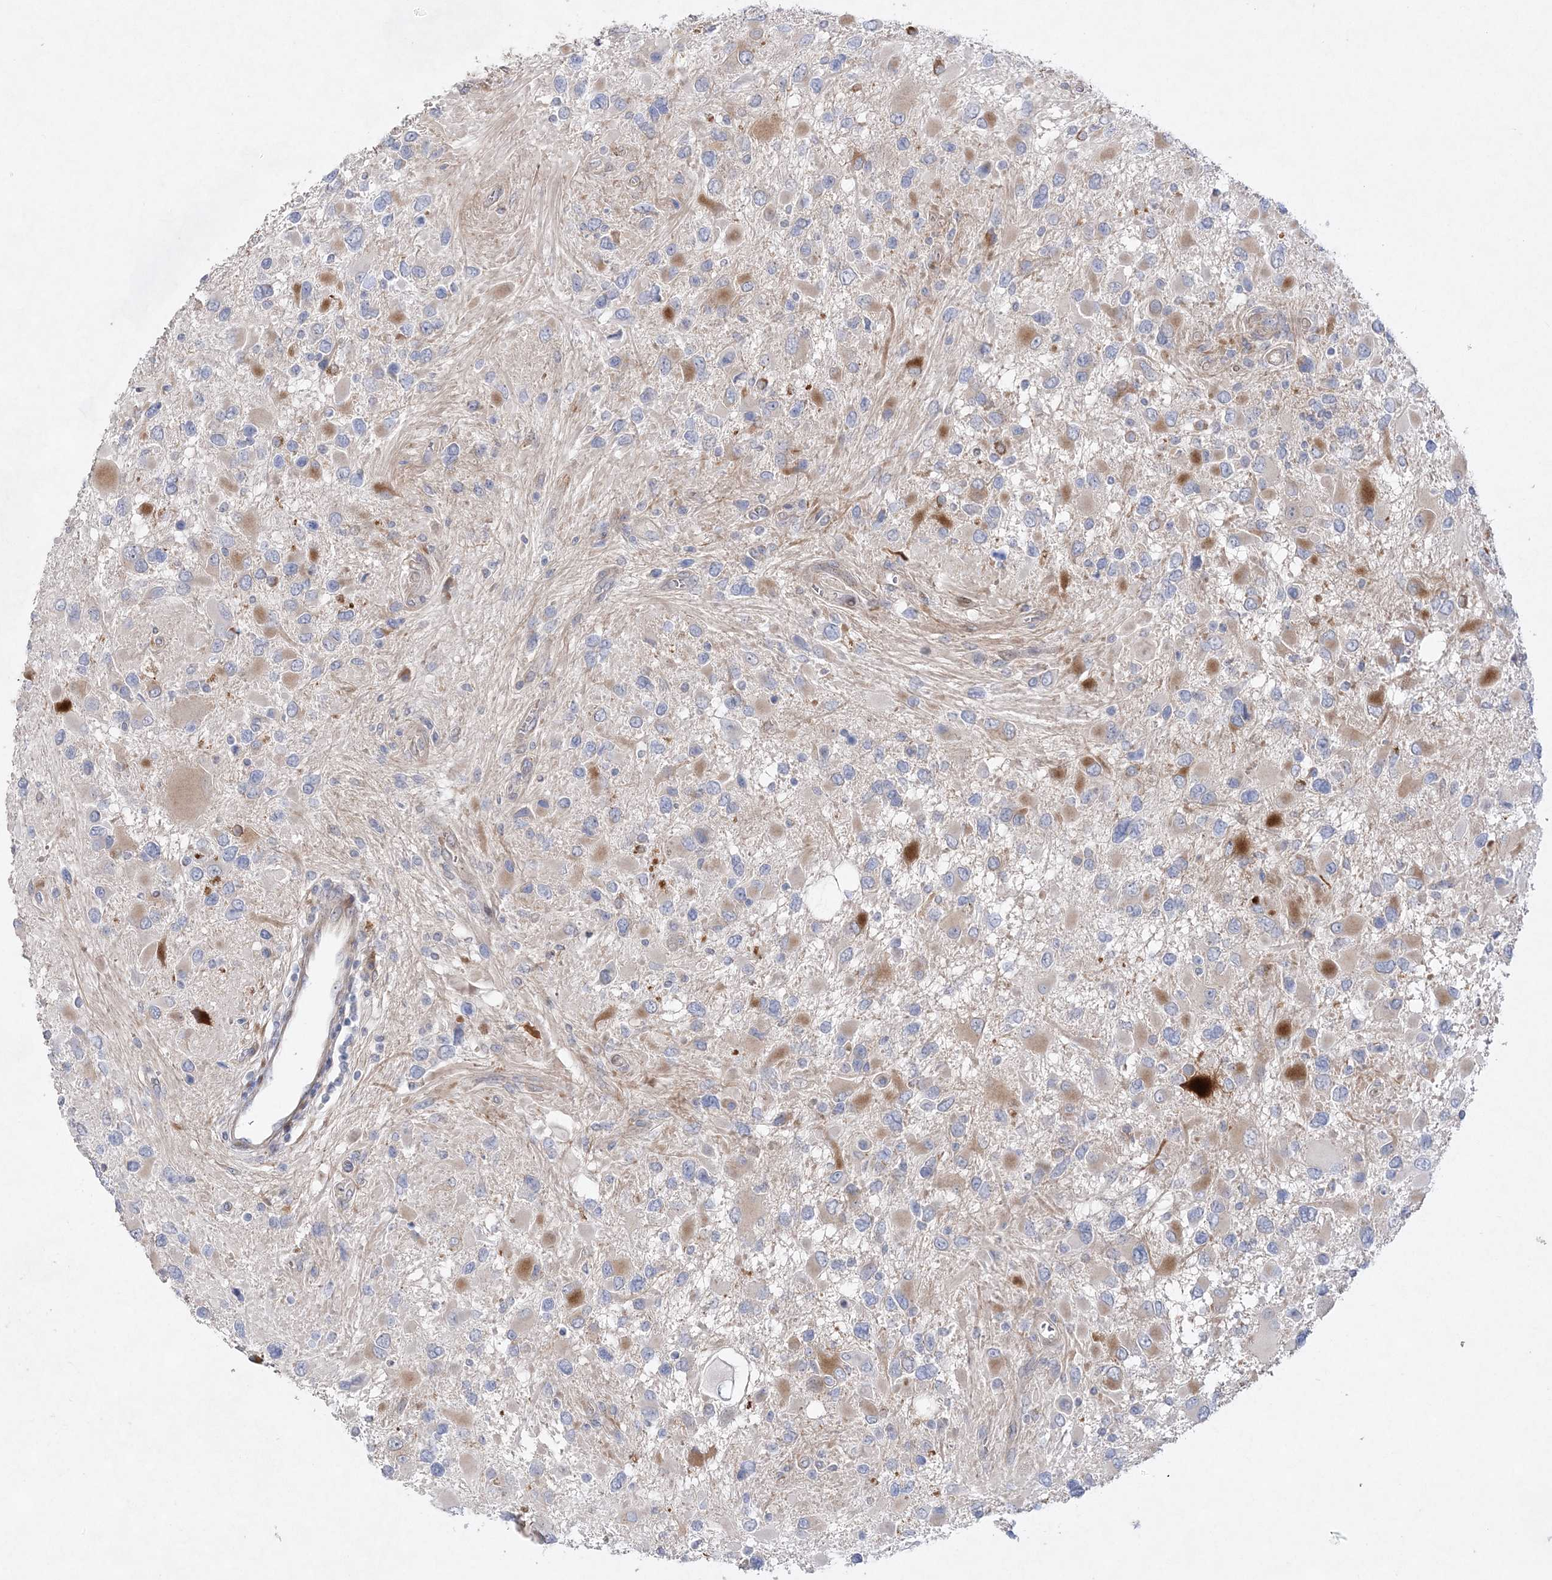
{"staining": {"intensity": "moderate", "quantity": "<25%", "location": "cytoplasmic/membranous"}, "tissue": "glioma", "cell_type": "Tumor cells", "image_type": "cancer", "snomed": [{"axis": "morphology", "description": "Glioma, malignant, High grade"}, {"axis": "topography", "description": "Brain"}], "caption": "A high-resolution histopathology image shows IHC staining of malignant glioma (high-grade), which demonstrates moderate cytoplasmic/membranous expression in approximately <25% of tumor cells.", "gene": "TMEM132B", "patient": {"sex": "male", "age": 53}}